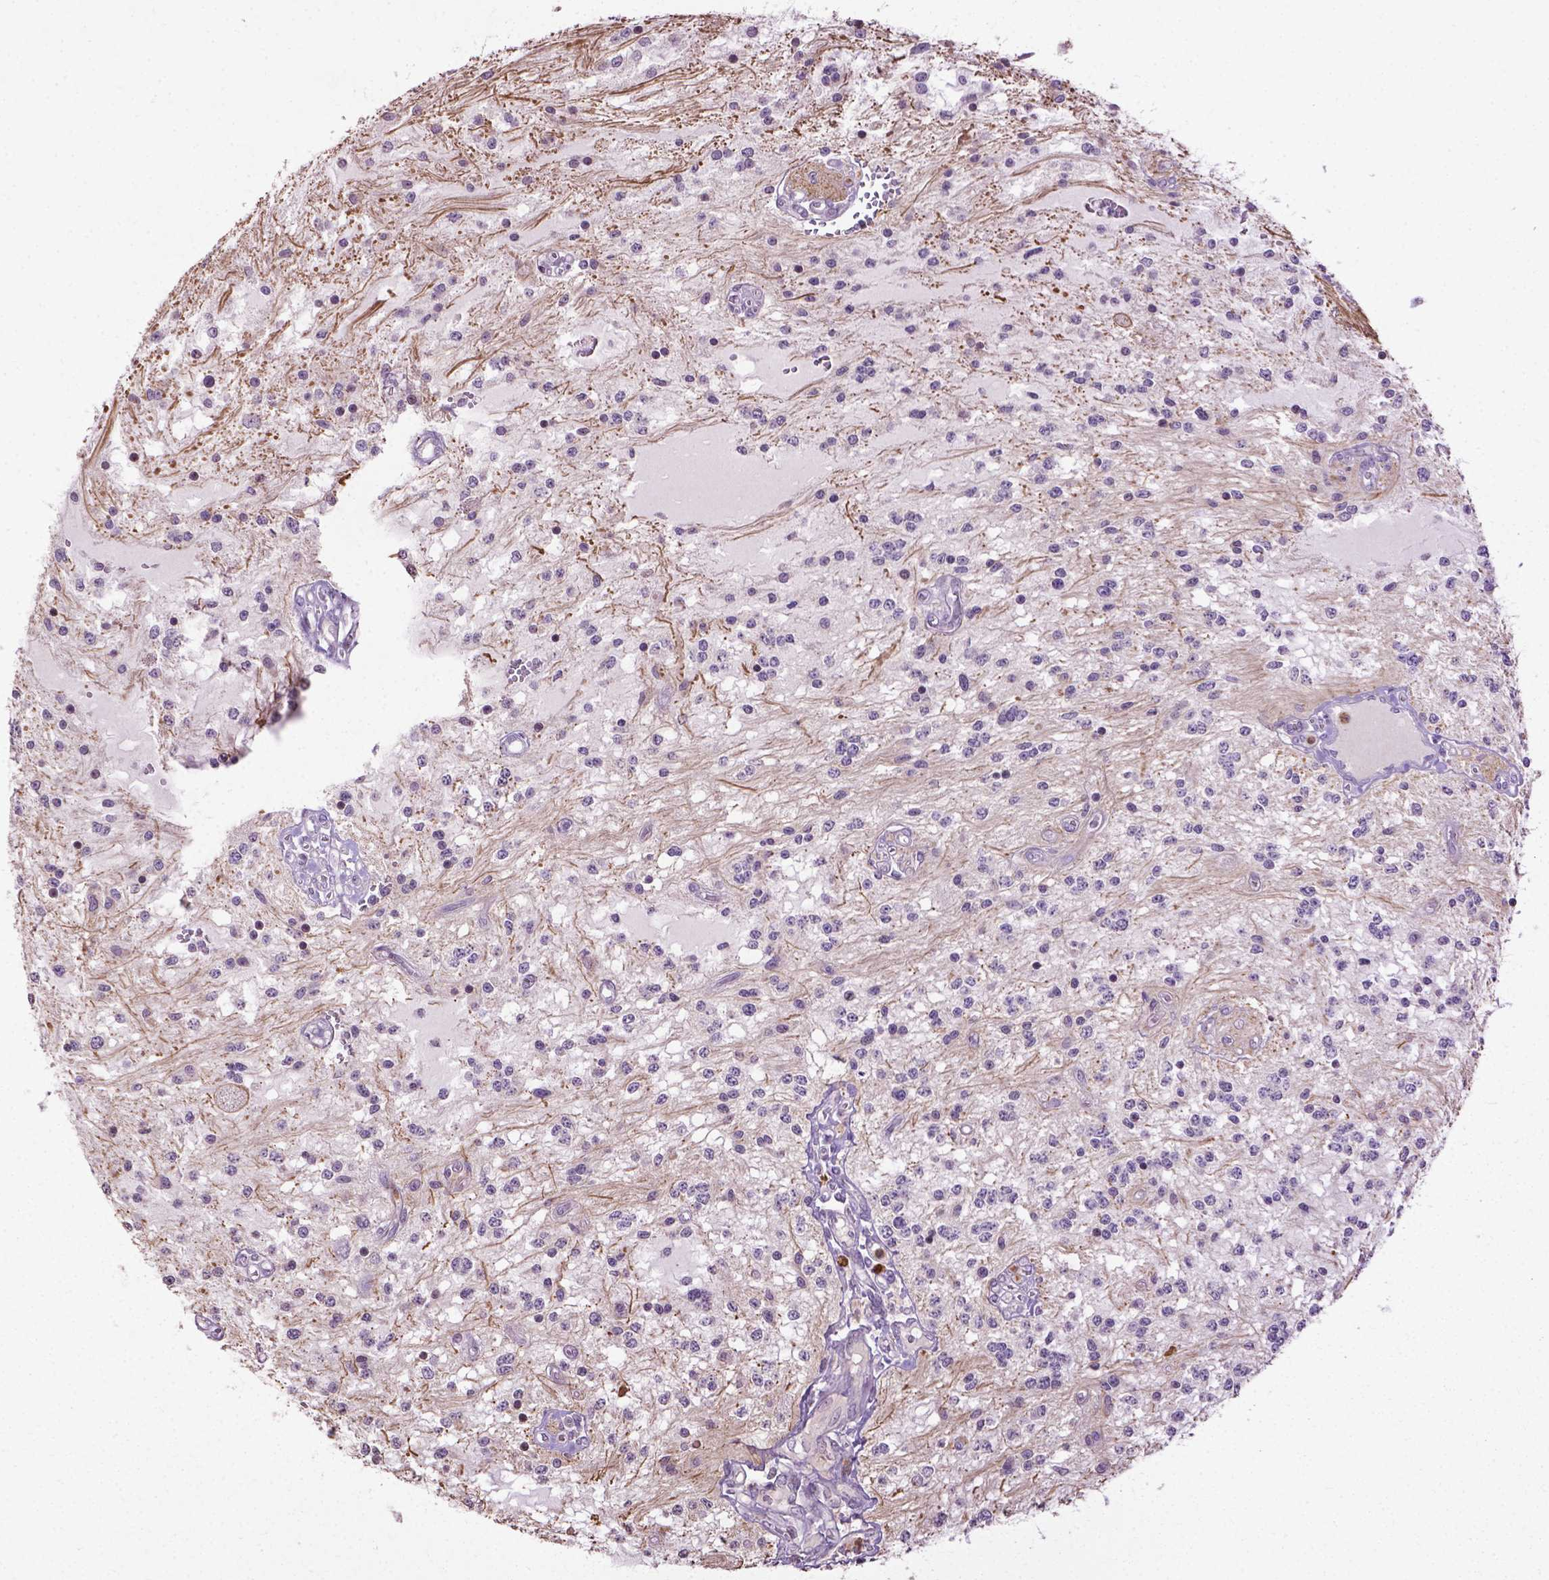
{"staining": {"intensity": "negative", "quantity": "none", "location": "none"}, "tissue": "glioma", "cell_type": "Tumor cells", "image_type": "cancer", "snomed": [{"axis": "morphology", "description": "Glioma, malignant, Low grade"}, {"axis": "topography", "description": "Cerebellum"}], "caption": "Image shows no significant protein expression in tumor cells of malignant low-grade glioma. Brightfield microscopy of IHC stained with DAB (3,3'-diaminobenzidine) (brown) and hematoxylin (blue), captured at high magnification.", "gene": "NTNG2", "patient": {"sex": "female", "age": 14}}